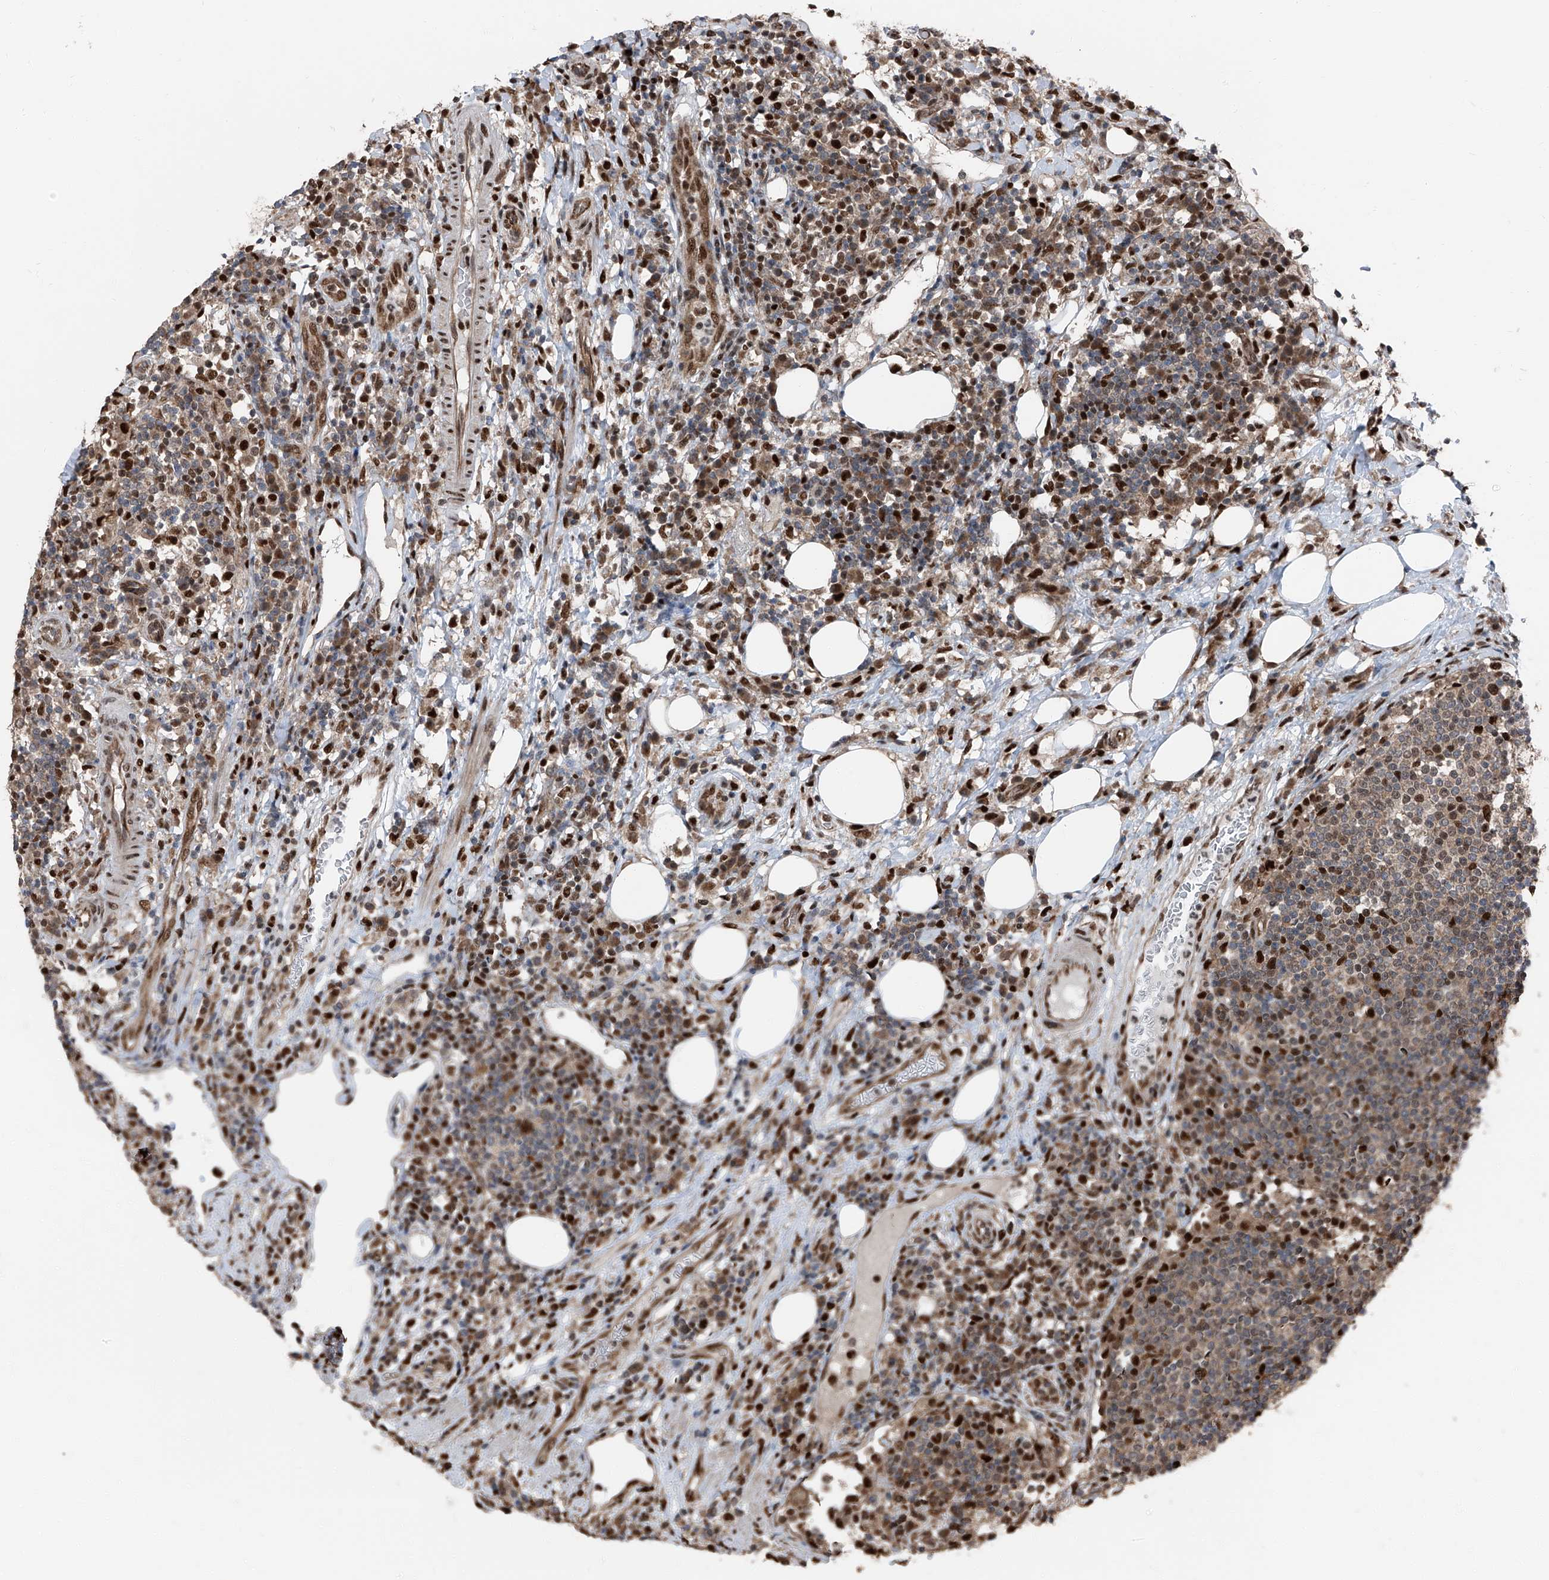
{"staining": {"intensity": "moderate", "quantity": ">75%", "location": "cytoplasmic/membranous,nuclear"}, "tissue": "lymph node", "cell_type": "Germinal center cells", "image_type": "normal", "snomed": [{"axis": "morphology", "description": "Normal tissue, NOS"}, {"axis": "topography", "description": "Lymph node"}], "caption": "Immunohistochemistry staining of benign lymph node, which demonstrates medium levels of moderate cytoplasmic/membranous,nuclear expression in approximately >75% of germinal center cells indicating moderate cytoplasmic/membranous,nuclear protein expression. The staining was performed using DAB (3,3'-diaminobenzidine) (brown) for protein detection and nuclei were counterstained in hematoxylin (blue).", "gene": "FKBP5", "patient": {"sex": "female", "age": 53}}